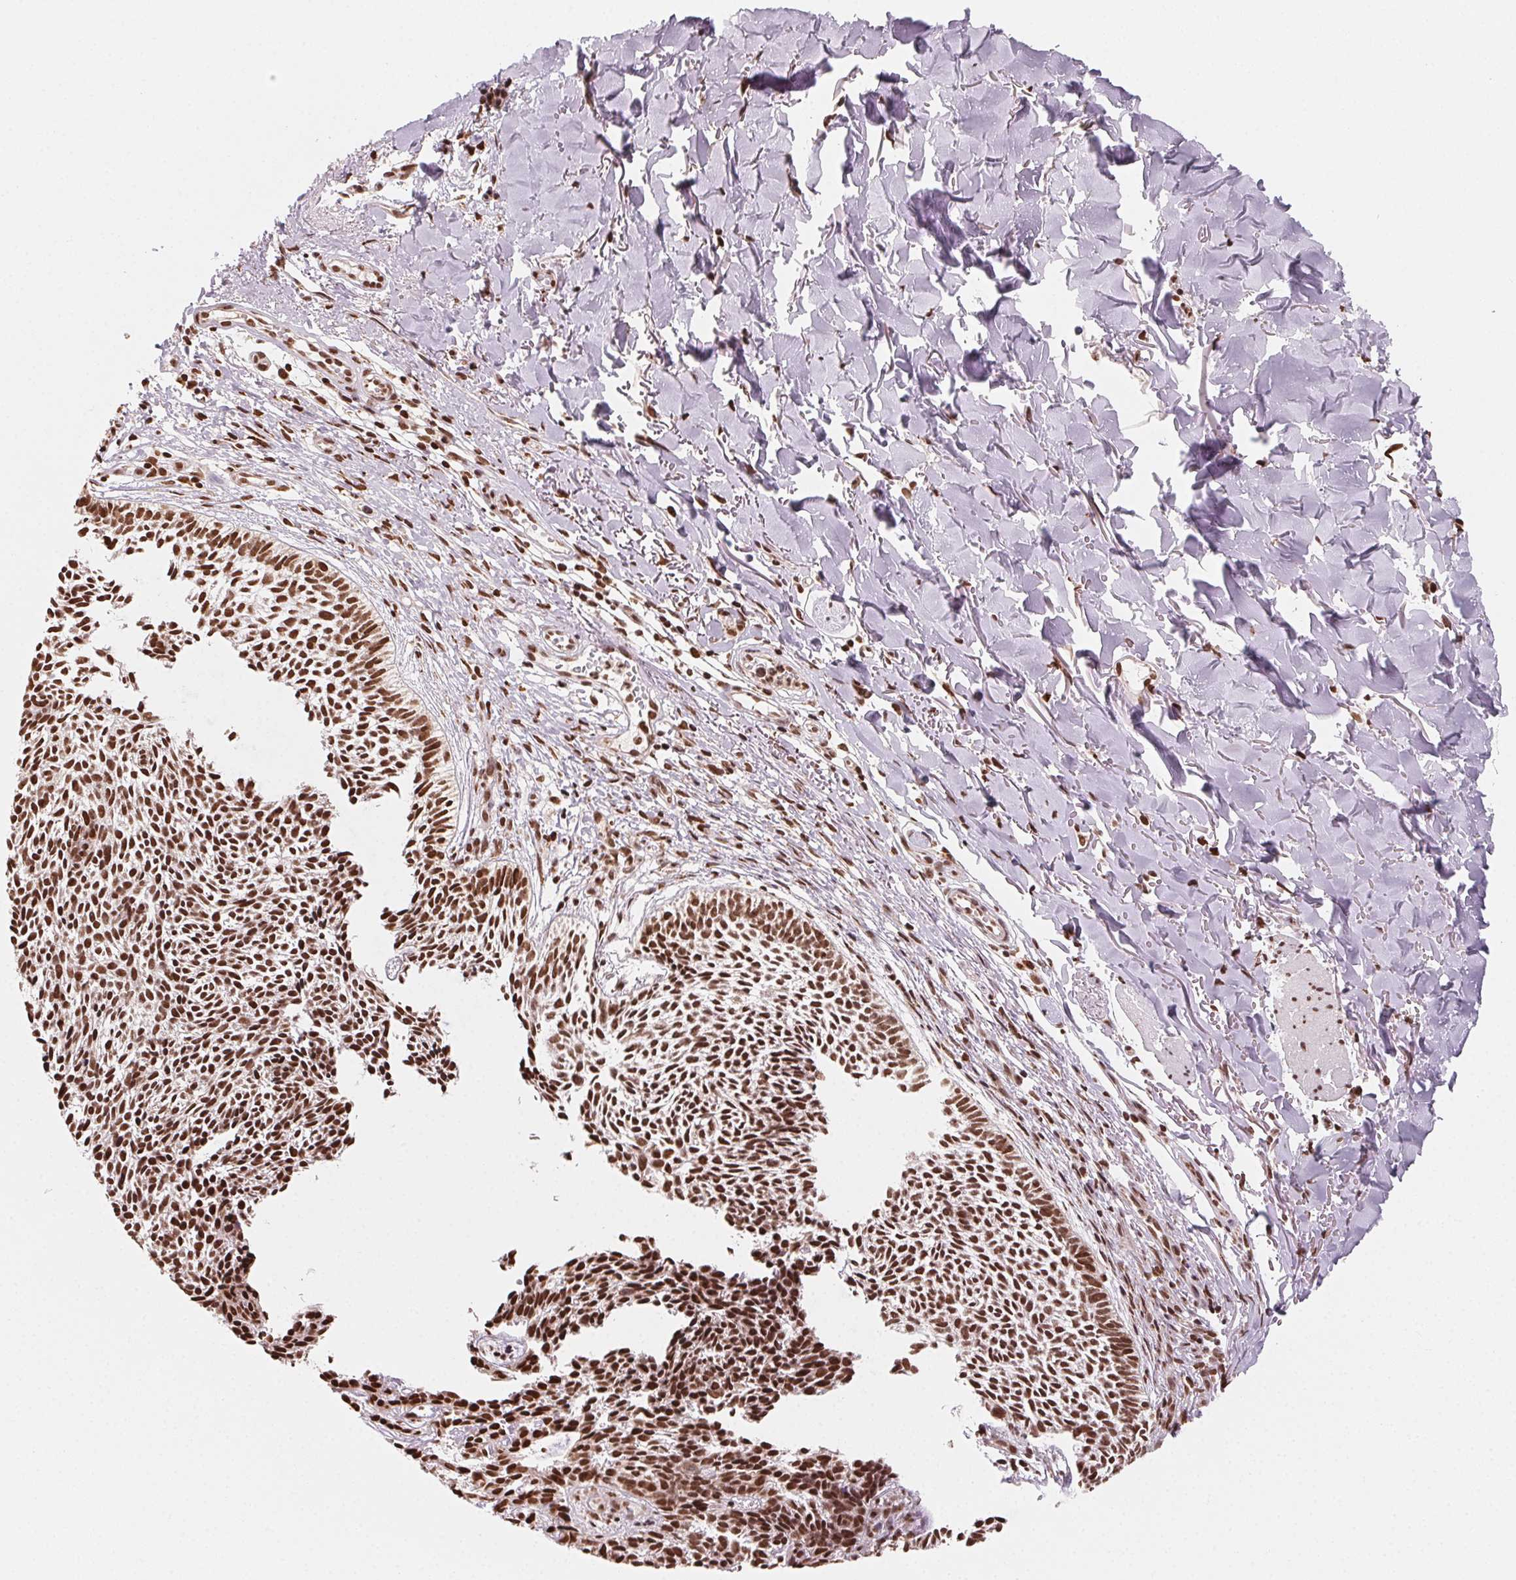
{"staining": {"intensity": "strong", "quantity": ">75%", "location": "nuclear"}, "tissue": "skin cancer", "cell_type": "Tumor cells", "image_type": "cancer", "snomed": [{"axis": "morphology", "description": "Basal cell carcinoma"}, {"axis": "topography", "description": "Skin"}], "caption": "High-power microscopy captured an IHC photomicrograph of skin cancer (basal cell carcinoma), revealing strong nuclear staining in about >75% of tumor cells.", "gene": "TOPORS", "patient": {"sex": "male", "age": 78}}